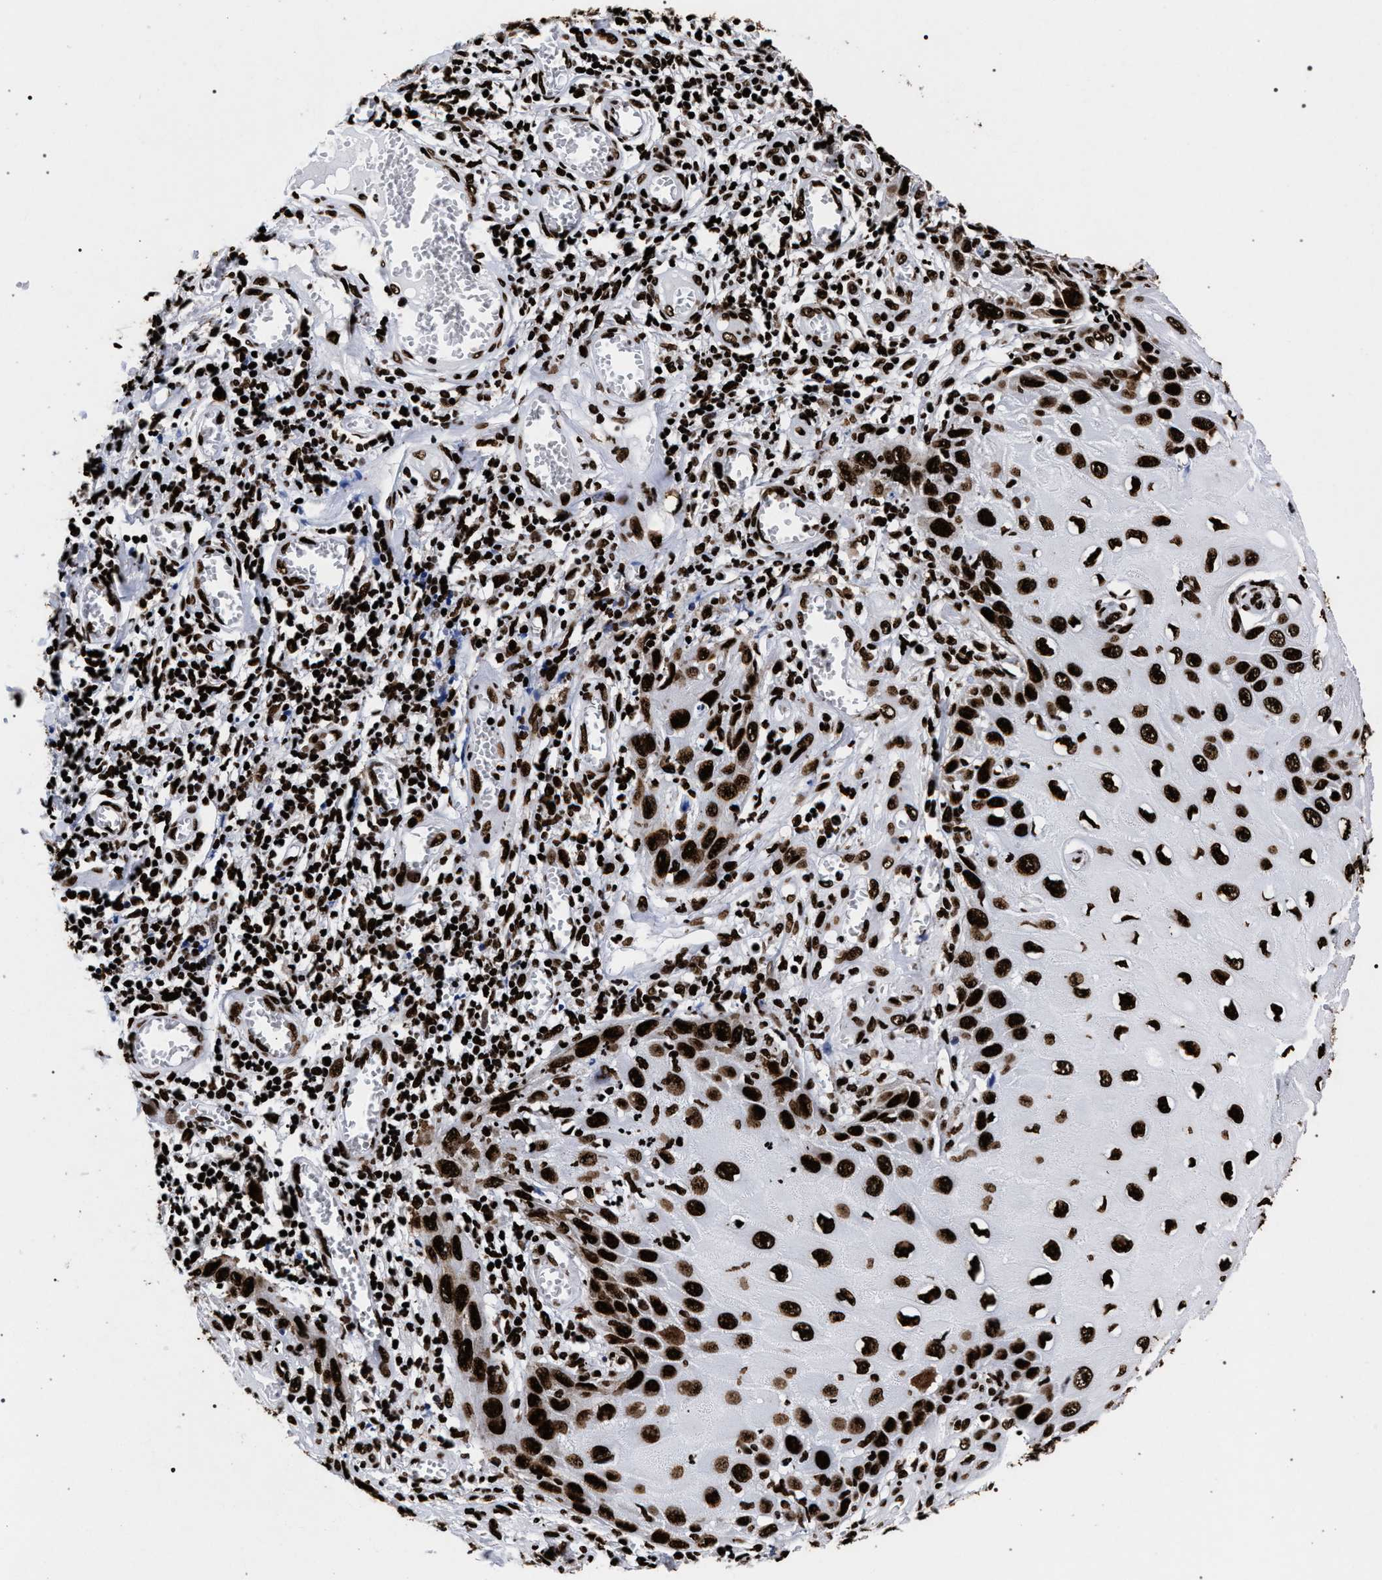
{"staining": {"intensity": "strong", "quantity": ">75%", "location": "nuclear"}, "tissue": "skin cancer", "cell_type": "Tumor cells", "image_type": "cancer", "snomed": [{"axis": "morphology", "description": "Squamous cell carcinoma, NOS"}, {"axis": "topography", "description": "Skin"}], "caption": "Brown immunohistochemical staining in human squamous cell carcinoma (skin) demonstrates strong nuclear staining in approximately >75% of tumor cells.", "gene": "HNRNPA1", "patient": {"sex": "female", "age": 73}}